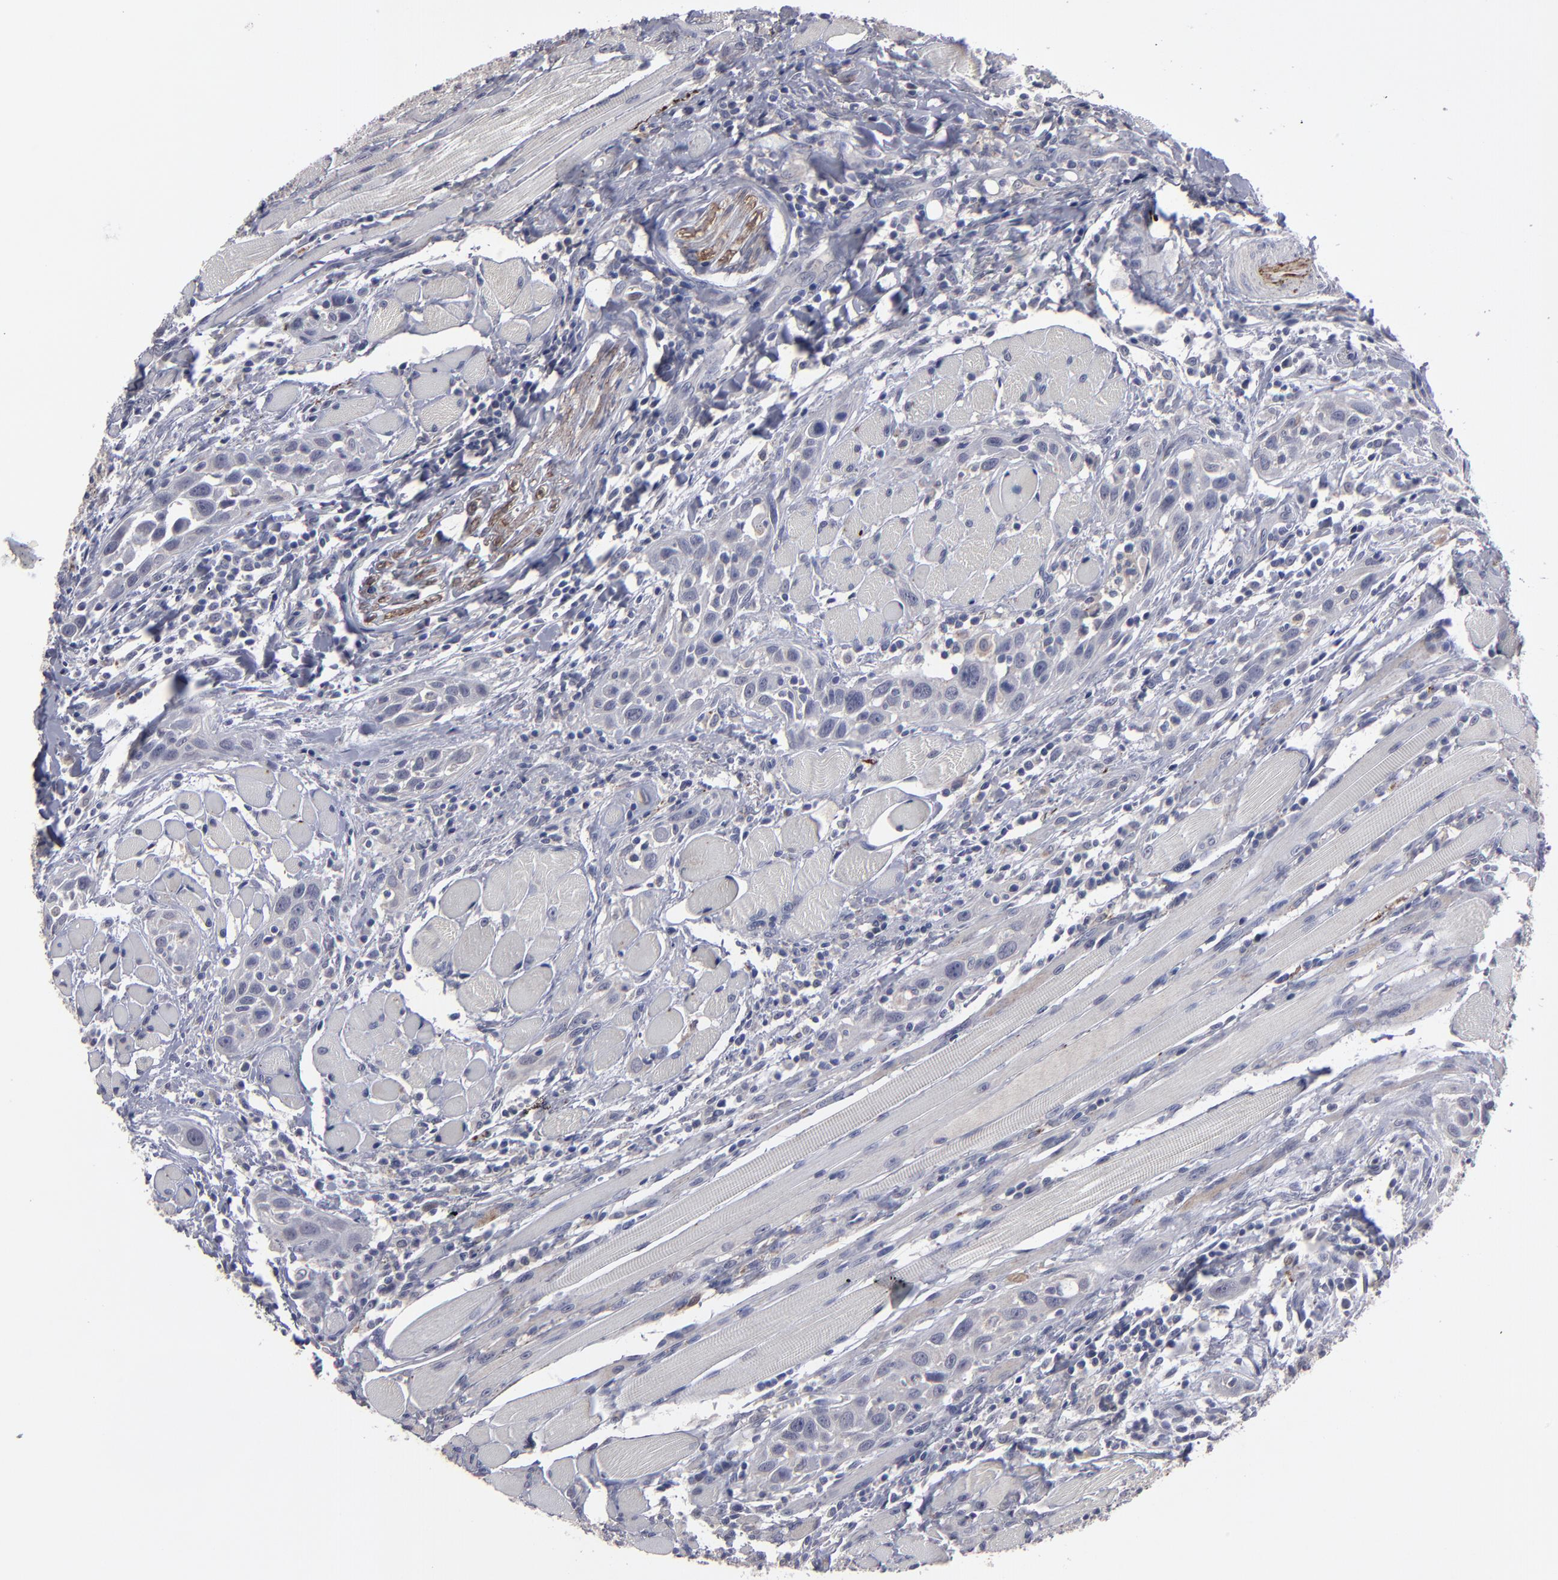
{"staining": {"intensity": "negative", "quantity": "none", "location": "none"}, "tissue": "head and neck cancer", "cell_type": "Tumor cells", "image_type": "cancer", "snomed": [{"axis": "morphology", "description": "Squamous cell carcinoma, NOS"}, {"axis": "topography", "description": "Oral tissue"}, {"axis": "topography", "description": "Head-Neck"}], "caption": "Human head and neck cancer stained for a protein using IHC displays no positivity in tumor cells.", "gene": "GPM6B", "patient": {"sex": "female", "age": 50}}